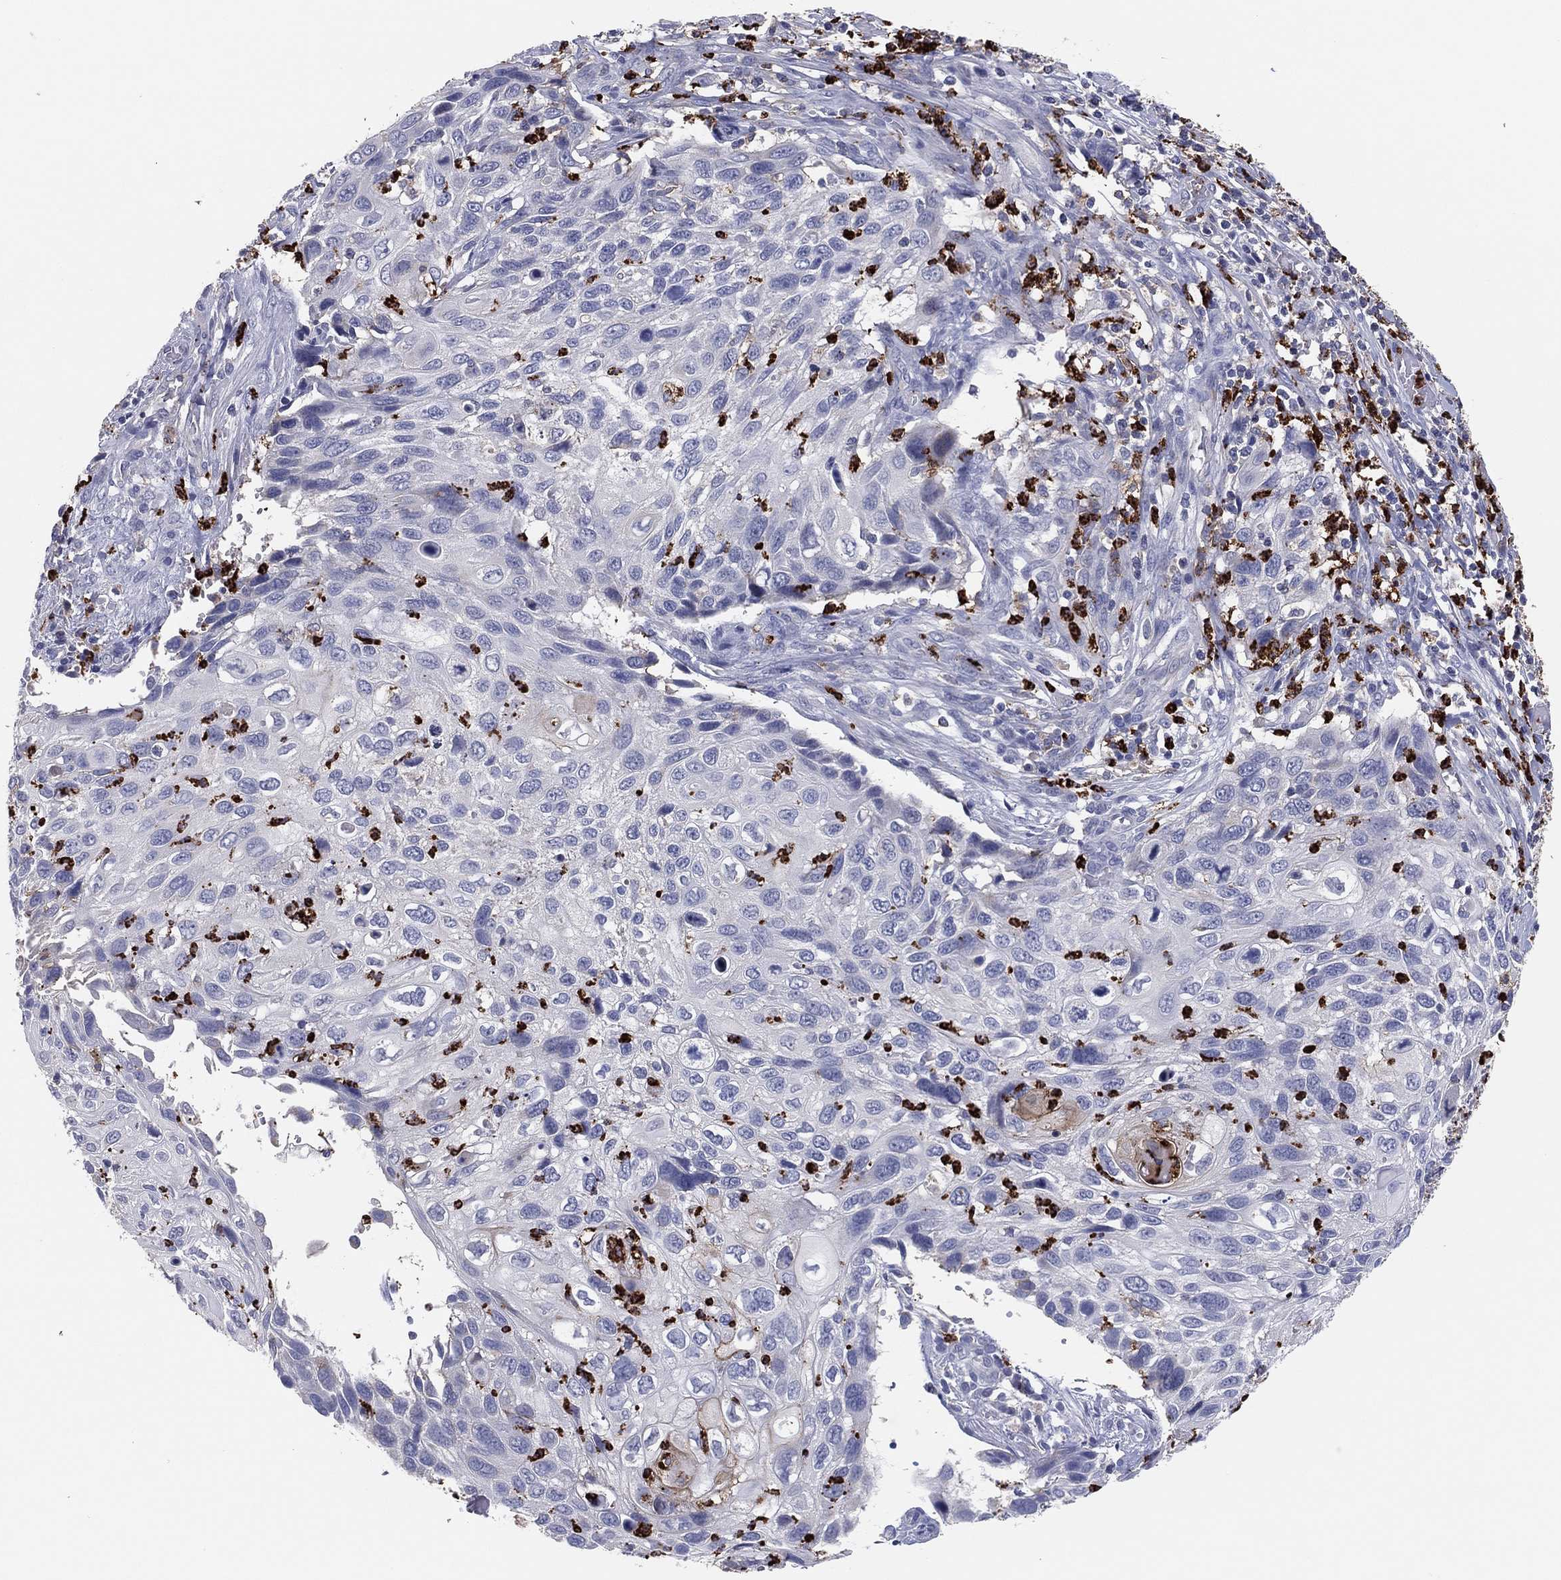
{"staining": {"intensity": "negative", "quantity": "none", "location": "none"}, "tissue": "cervical cancer", "cell_type": "Tumor cells", "image_type": "cancer", "snomed": [{"axis": "morphology", "description": "Squamous cell carcinoma, NOS"}, {"axis": "topography", "description": "Cervix"}], "caption": "The histopathology image shows no staining of tumor cells in squamous cell carcinoma (cervical).", "gene": "PLAC8", "patient": {"sex": "female", "age": 70}}